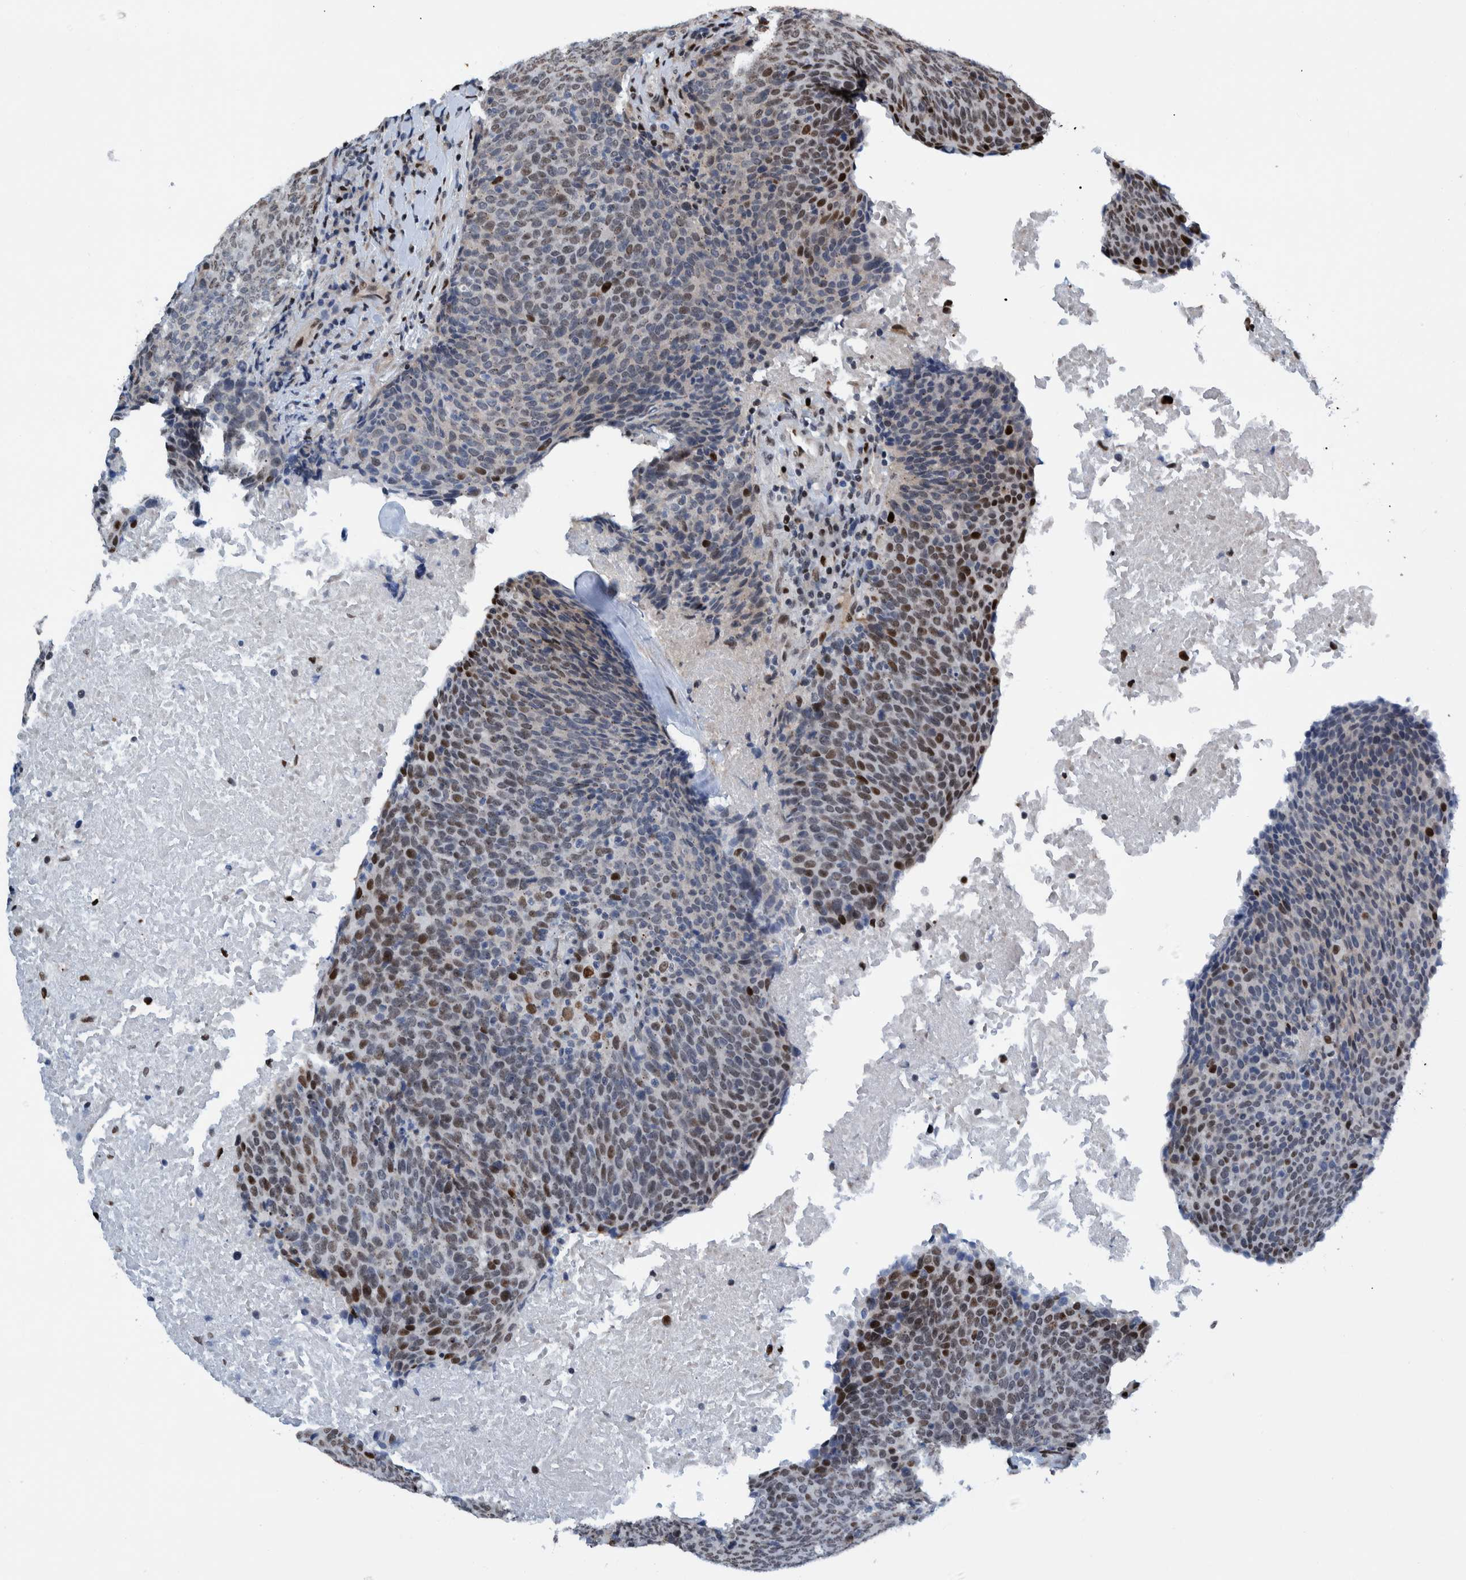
{"staining": {"intensity": "strong", "quantity": "<25%", "location": "nuclear"}, "tissue": "head and neck cancer", "cell_type": "Tumor cells", "image_type": "cancer", "snomed": [{"axis": "morphology", "description": "Squamous cell carcinoma, NOS"}, {"axis": "morphology", "description": "Squamous cell carcinoma, metastatic, NOS"}, {"axis": "topography", "description": "Lymph node"}, {"axis": "topography", "description": "Head-Neck"}], "caption": "Head and neck cancer stained with DAB IHC demonstrates medium levels of strong nuclear staining in about <25% of tumor cells. The protein is shown in brown color, while the nuclei are stained blue.", "gene": "HEATR9", "patient": {"sex": "male", "age": 62}}